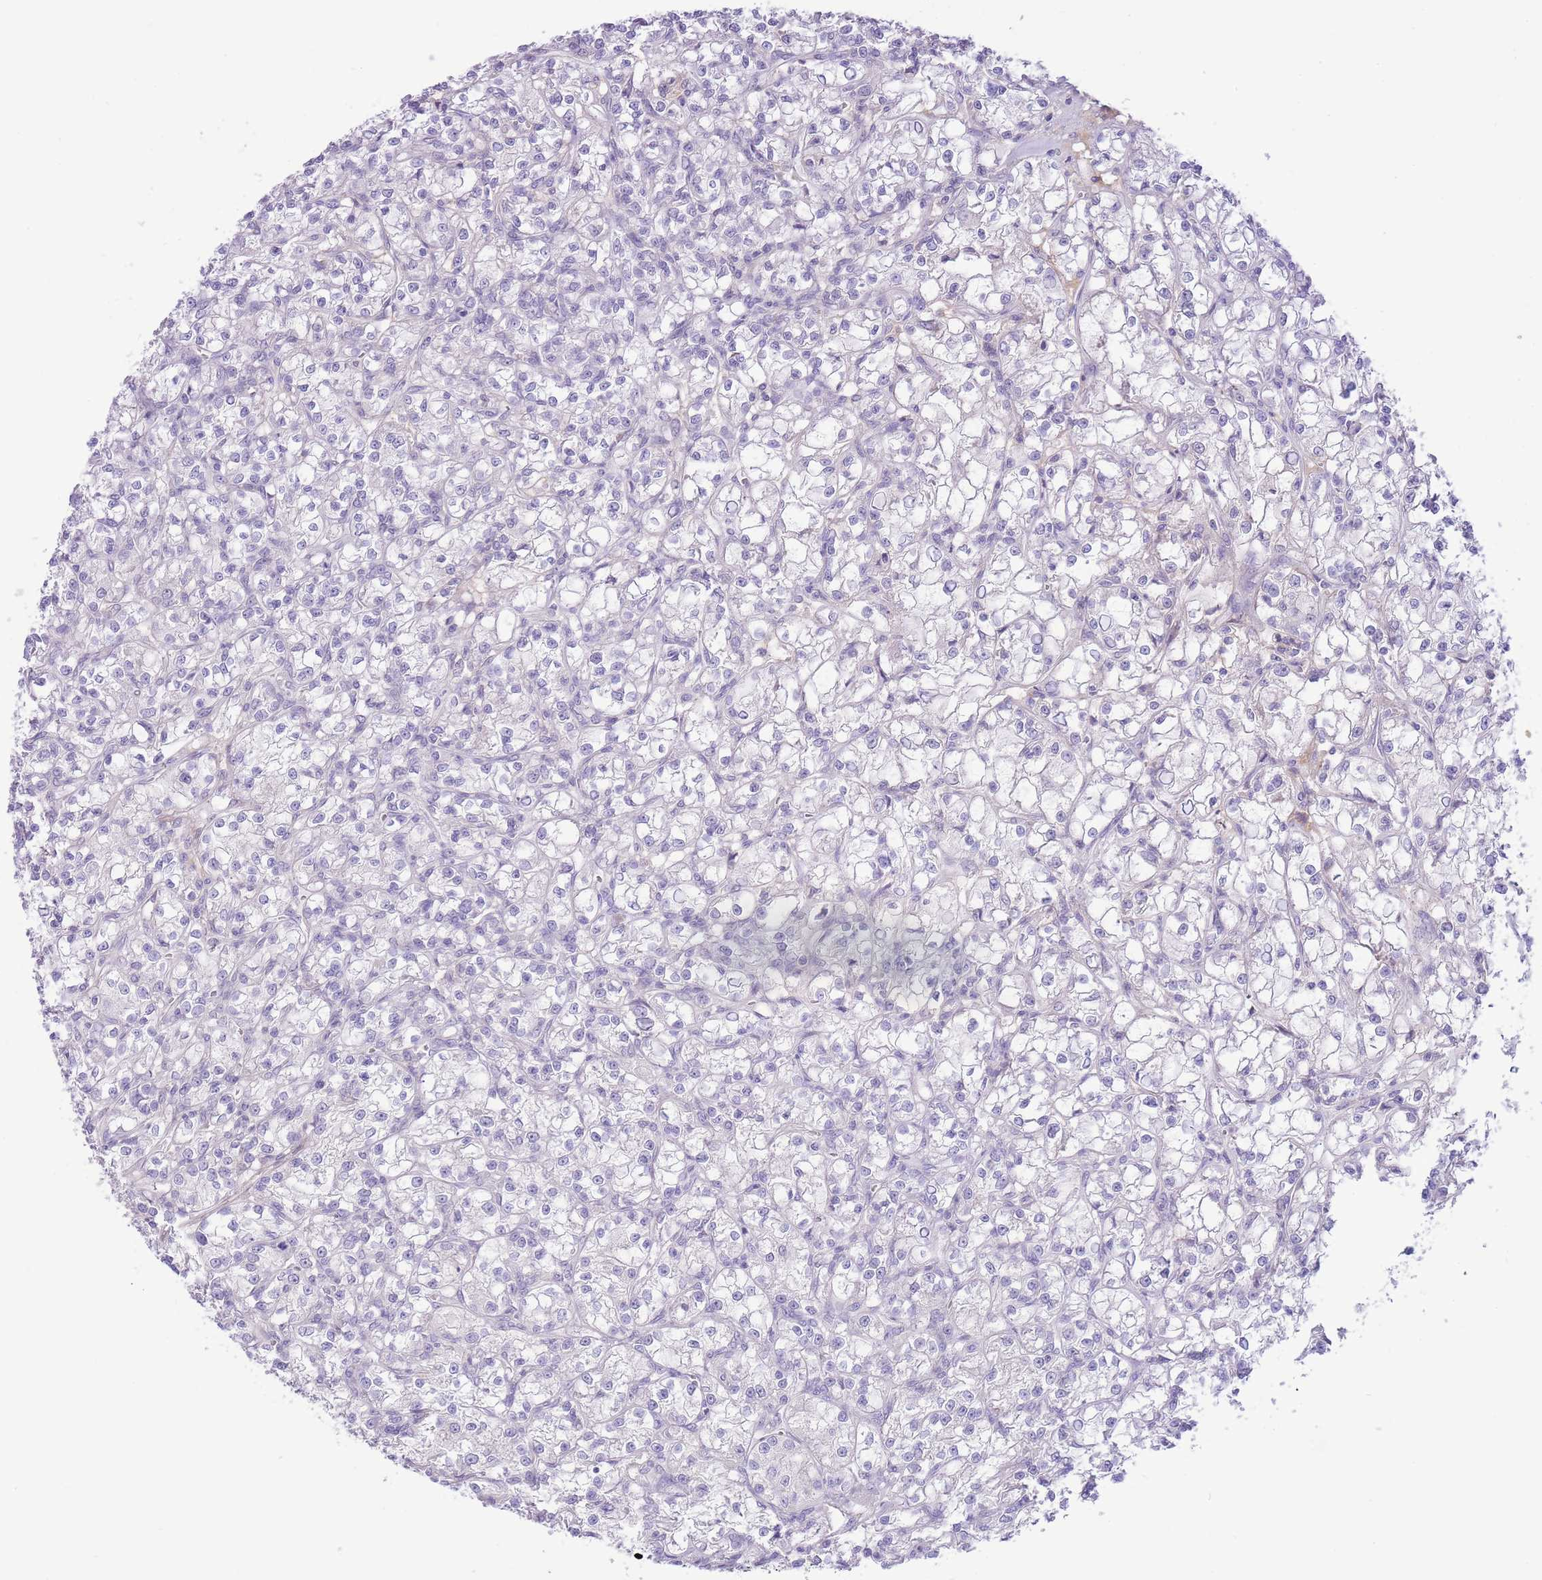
{"staining": {"intensity": "negative", "quantity": "none", "location": "none"}, "tissue": "renal cancer", "cell_type": "Tumor cells", "image_type": "cancer", "snomed": [{"axis": "morphology", "description": "Adenocarcinoma, NOS"}, {"axis": "topography", "description": "Kidney"}], "caption": "Immunohistochemistry of human adenocarcinoma (renal) demonstrates no expression in tumor cells. (Immunohistochemistry (ihc), brightfield microscopy, high magnification).", "gene": "ZC4H2", "patient": {"sex": "female", "age": 59}}